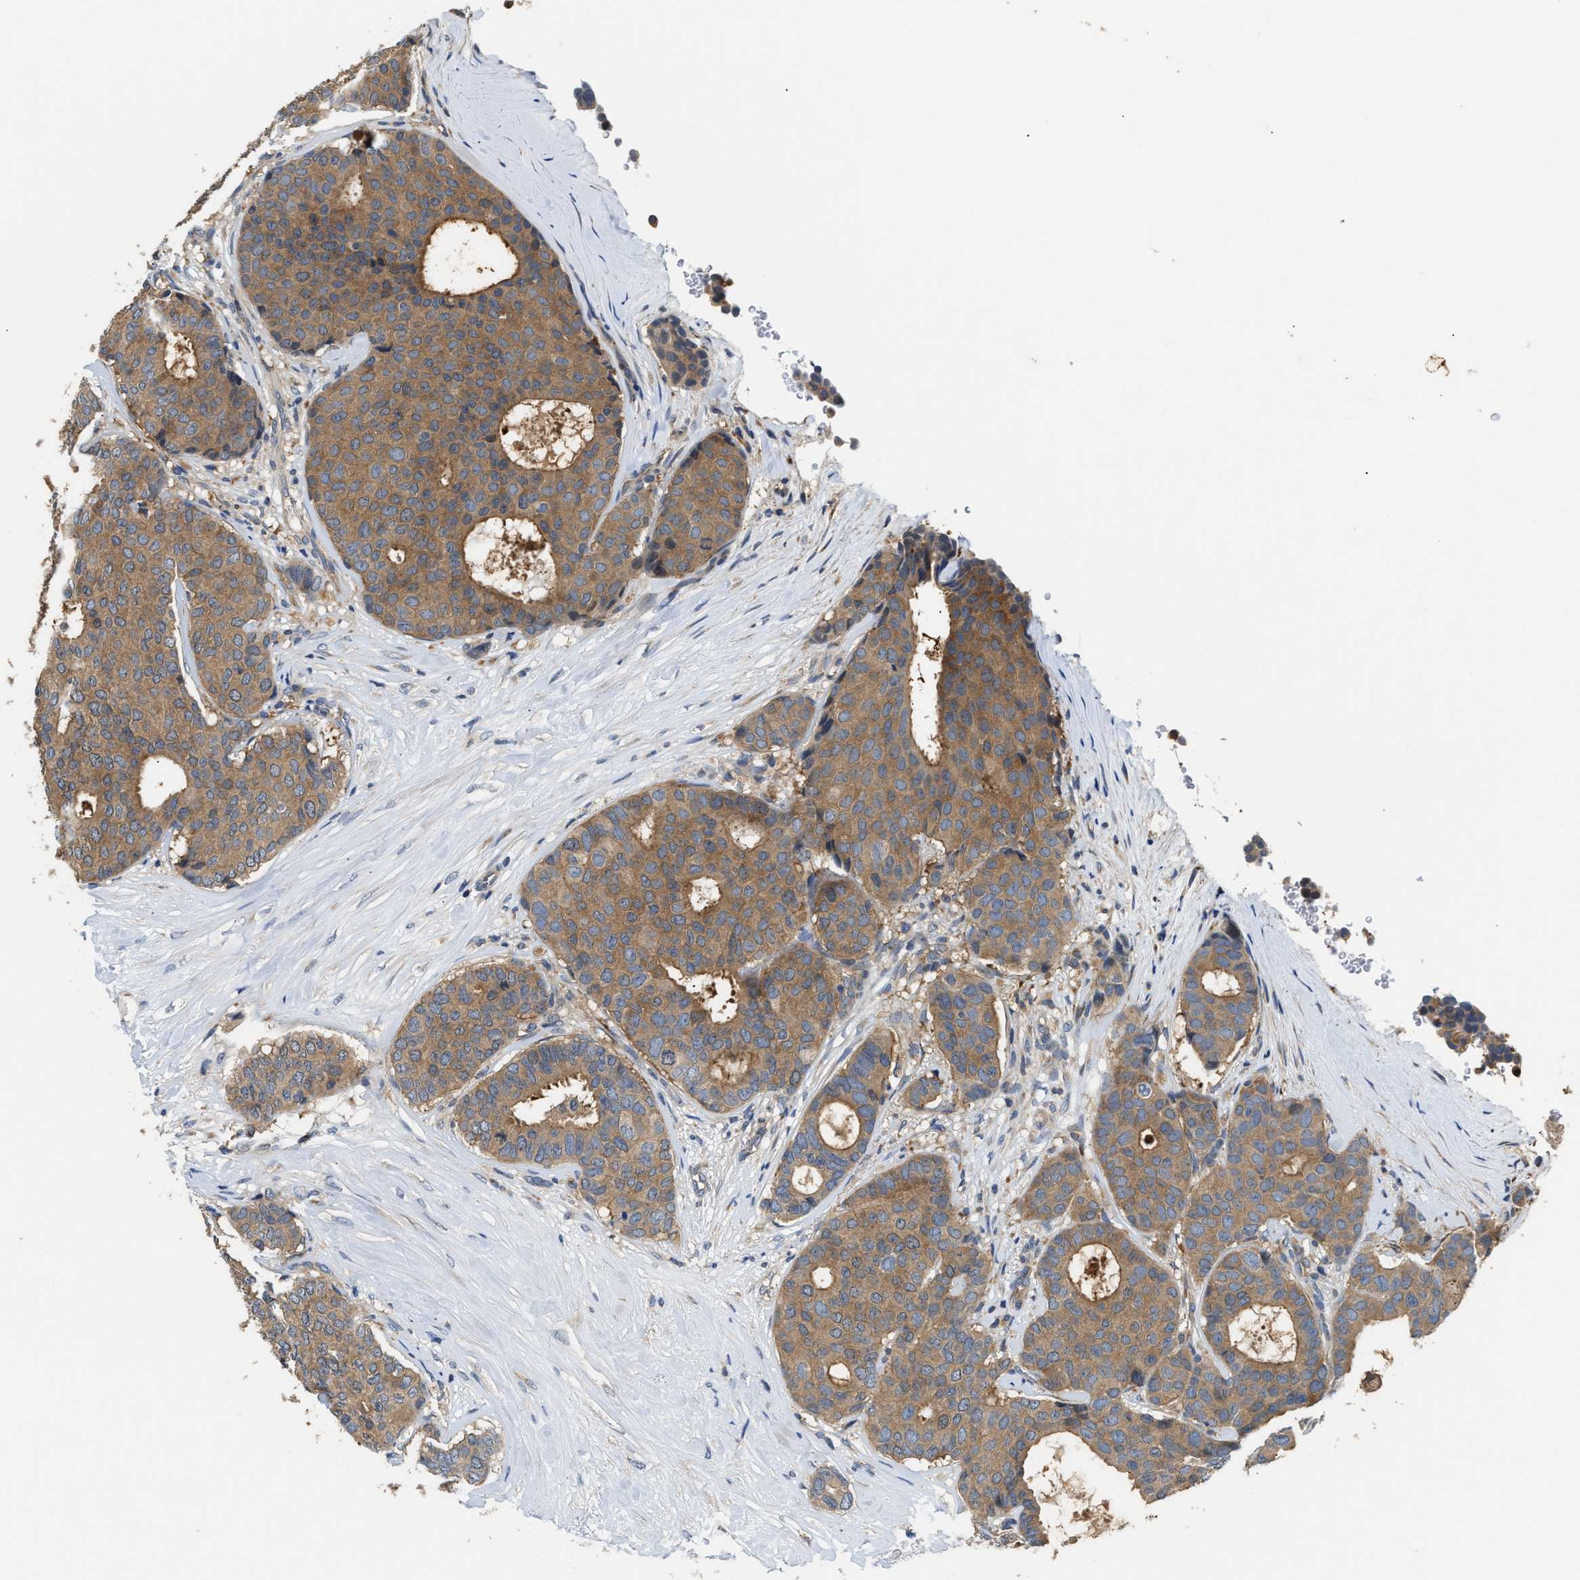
{"staining": {"intensity": "moderate", "quantity": ">75%", "location": "cytoplasmic/membranous"}, "tissue": "breast cancer", "cell_type": "Tumor cells", "image_type": "cancer", "snomed": [{"axis": "morphology", "description": "Duct carcinoma"}, {"axis": "topography", "description": "Breast"}], "caption": "Breast cancer stained for a protein exhibits moderate cytoplasmic/membranous positivity in tumor cells.", "gene": "CHUK", "patient": {"sex": "female", "age": 75}}